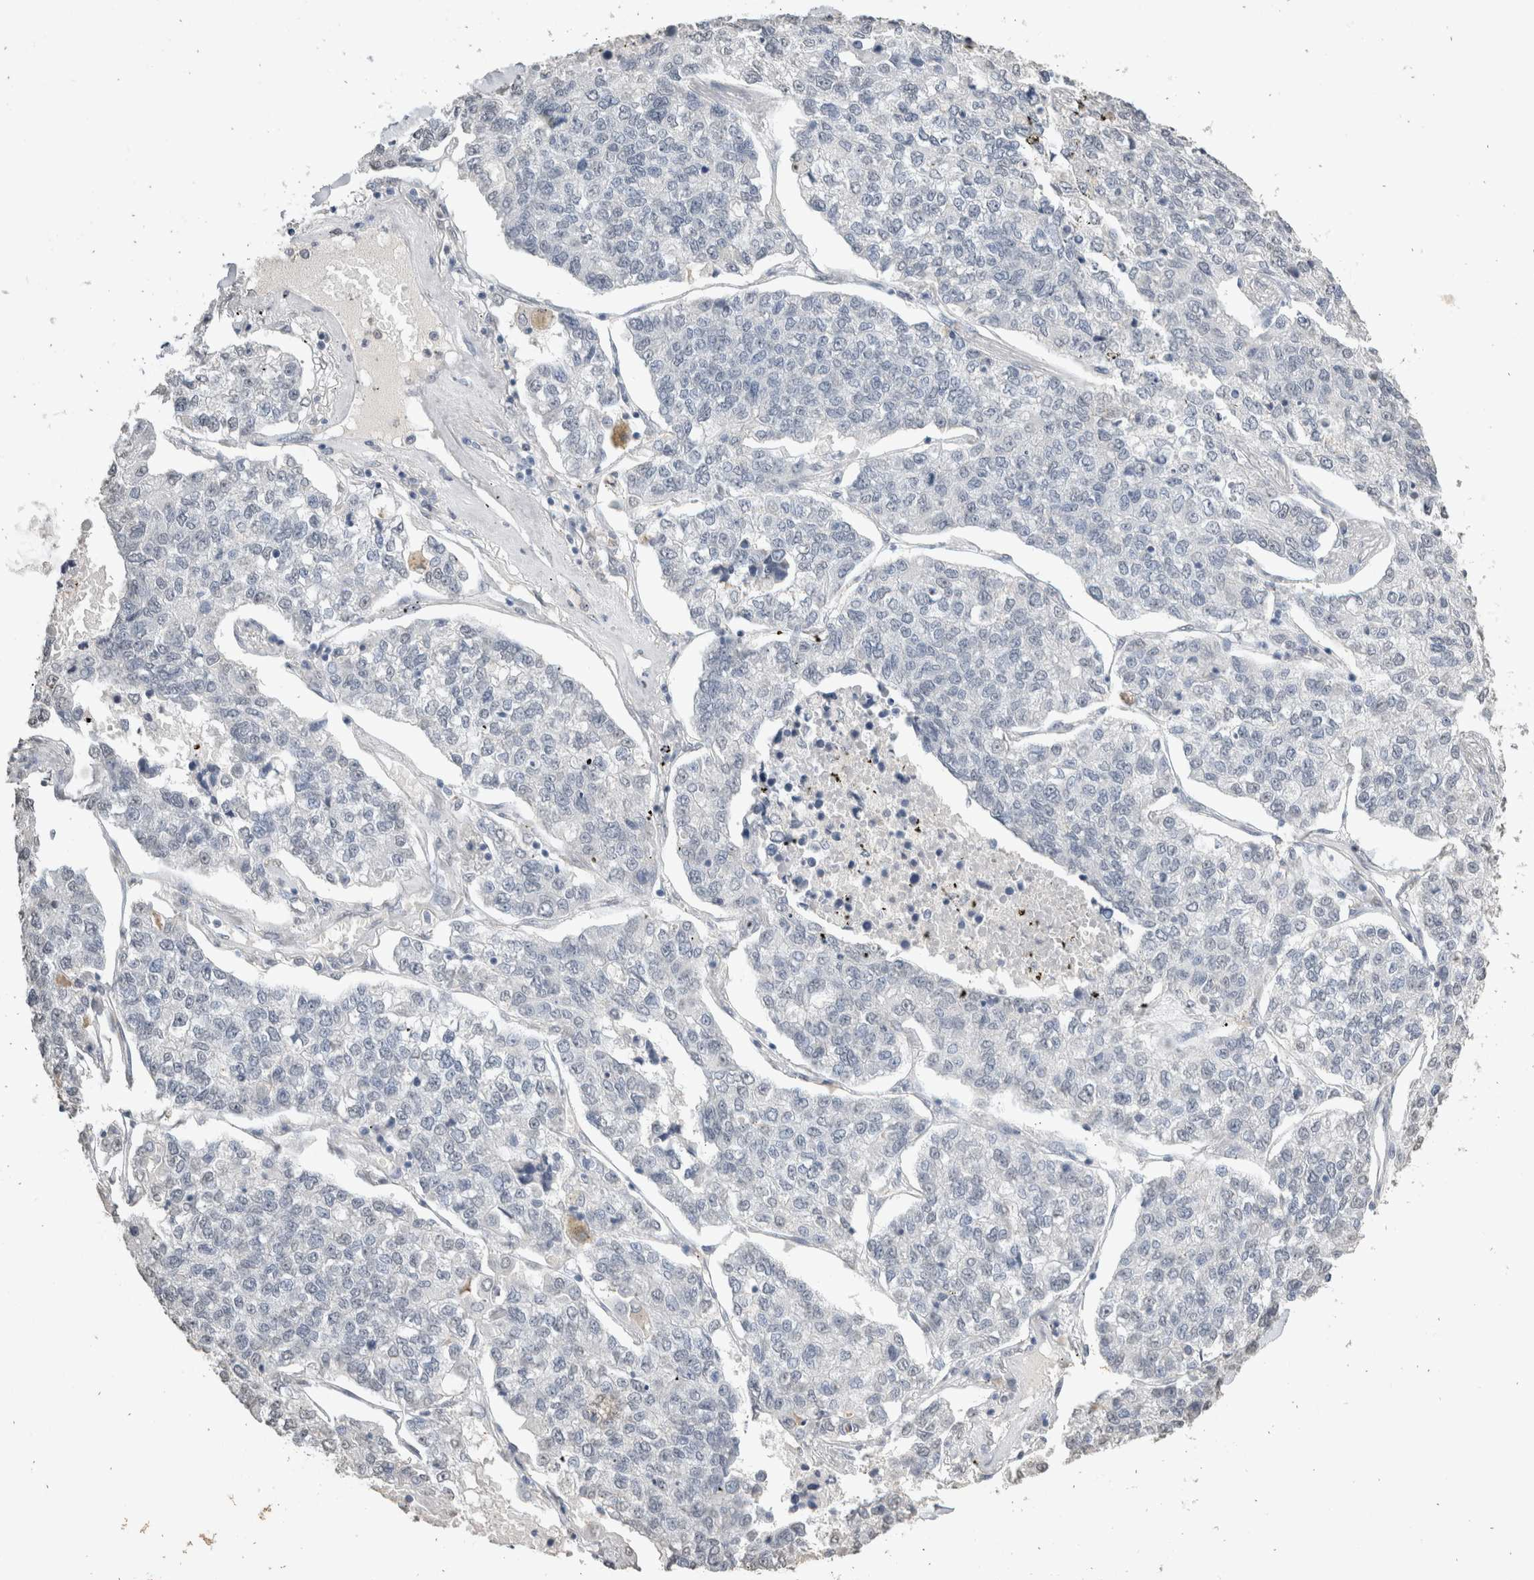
{"staining": {"intensity": "negative", "quantity": "none", "location": "none"}, "tissue": "lung cancer", "cell_type": "Tumor cells", "image_type": "cancer", "snomed": [{"axis": "morphology", "description": "Adenocarcinoma, NOS"}, {"axis": "topography", "description": "Lung"}], "caption": "Immunohistochemical staining of human adenocarcinoma (lung) reveals no significant positivity in tumor cells.", "gene": "LGALS2", "patient": {"sex": "male", "age": 49}}